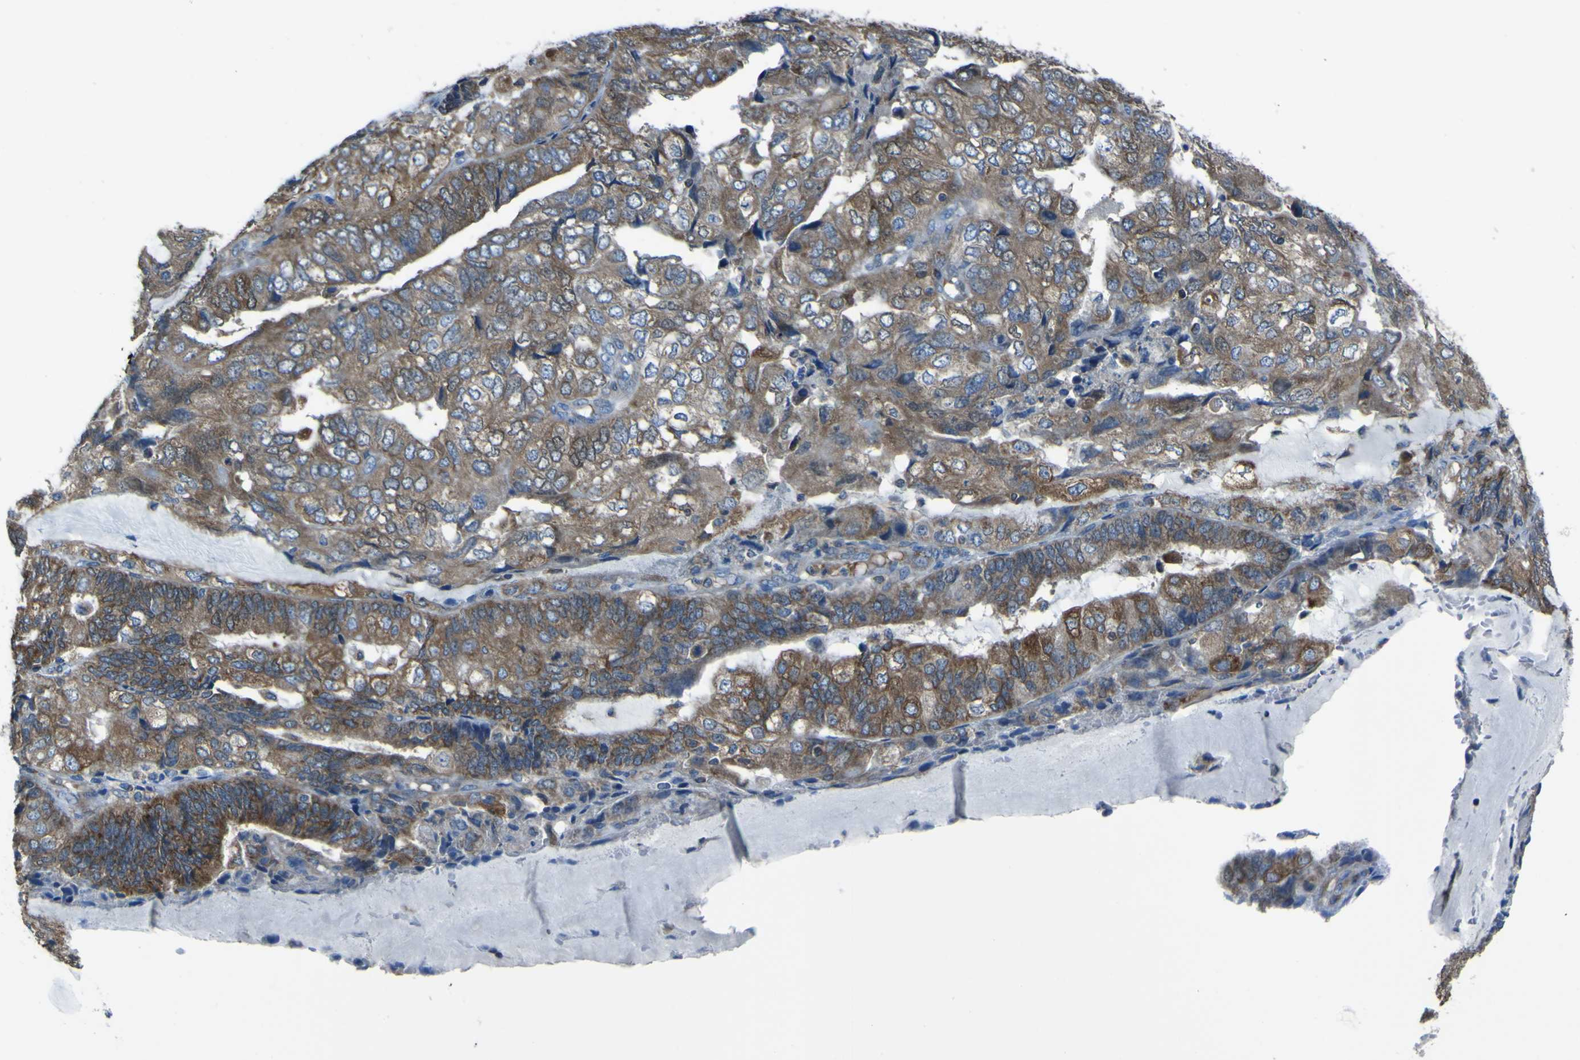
{"staining": {"intensity": "strong", "quantity": ">75%", "location": "cytoplasmic/membranous"}, "tissue": "endometrial cancer", "cell_type": "Tumor cells", "image_type": "cancer", "snomed": [{"axis": "morphology", "description": "Adenocarcinoma, NOS"}, {"axis": "topography", "description": "Endometrium"}], "caption": "Immunohistochemical staining of endometrial adenocarcinoma exhibits high levels of strong cytoplasmic/membranous positivity in about >75% of tumor cells.", "gene": "STIM1", "patient": {"sex": "female", "age": 81}}